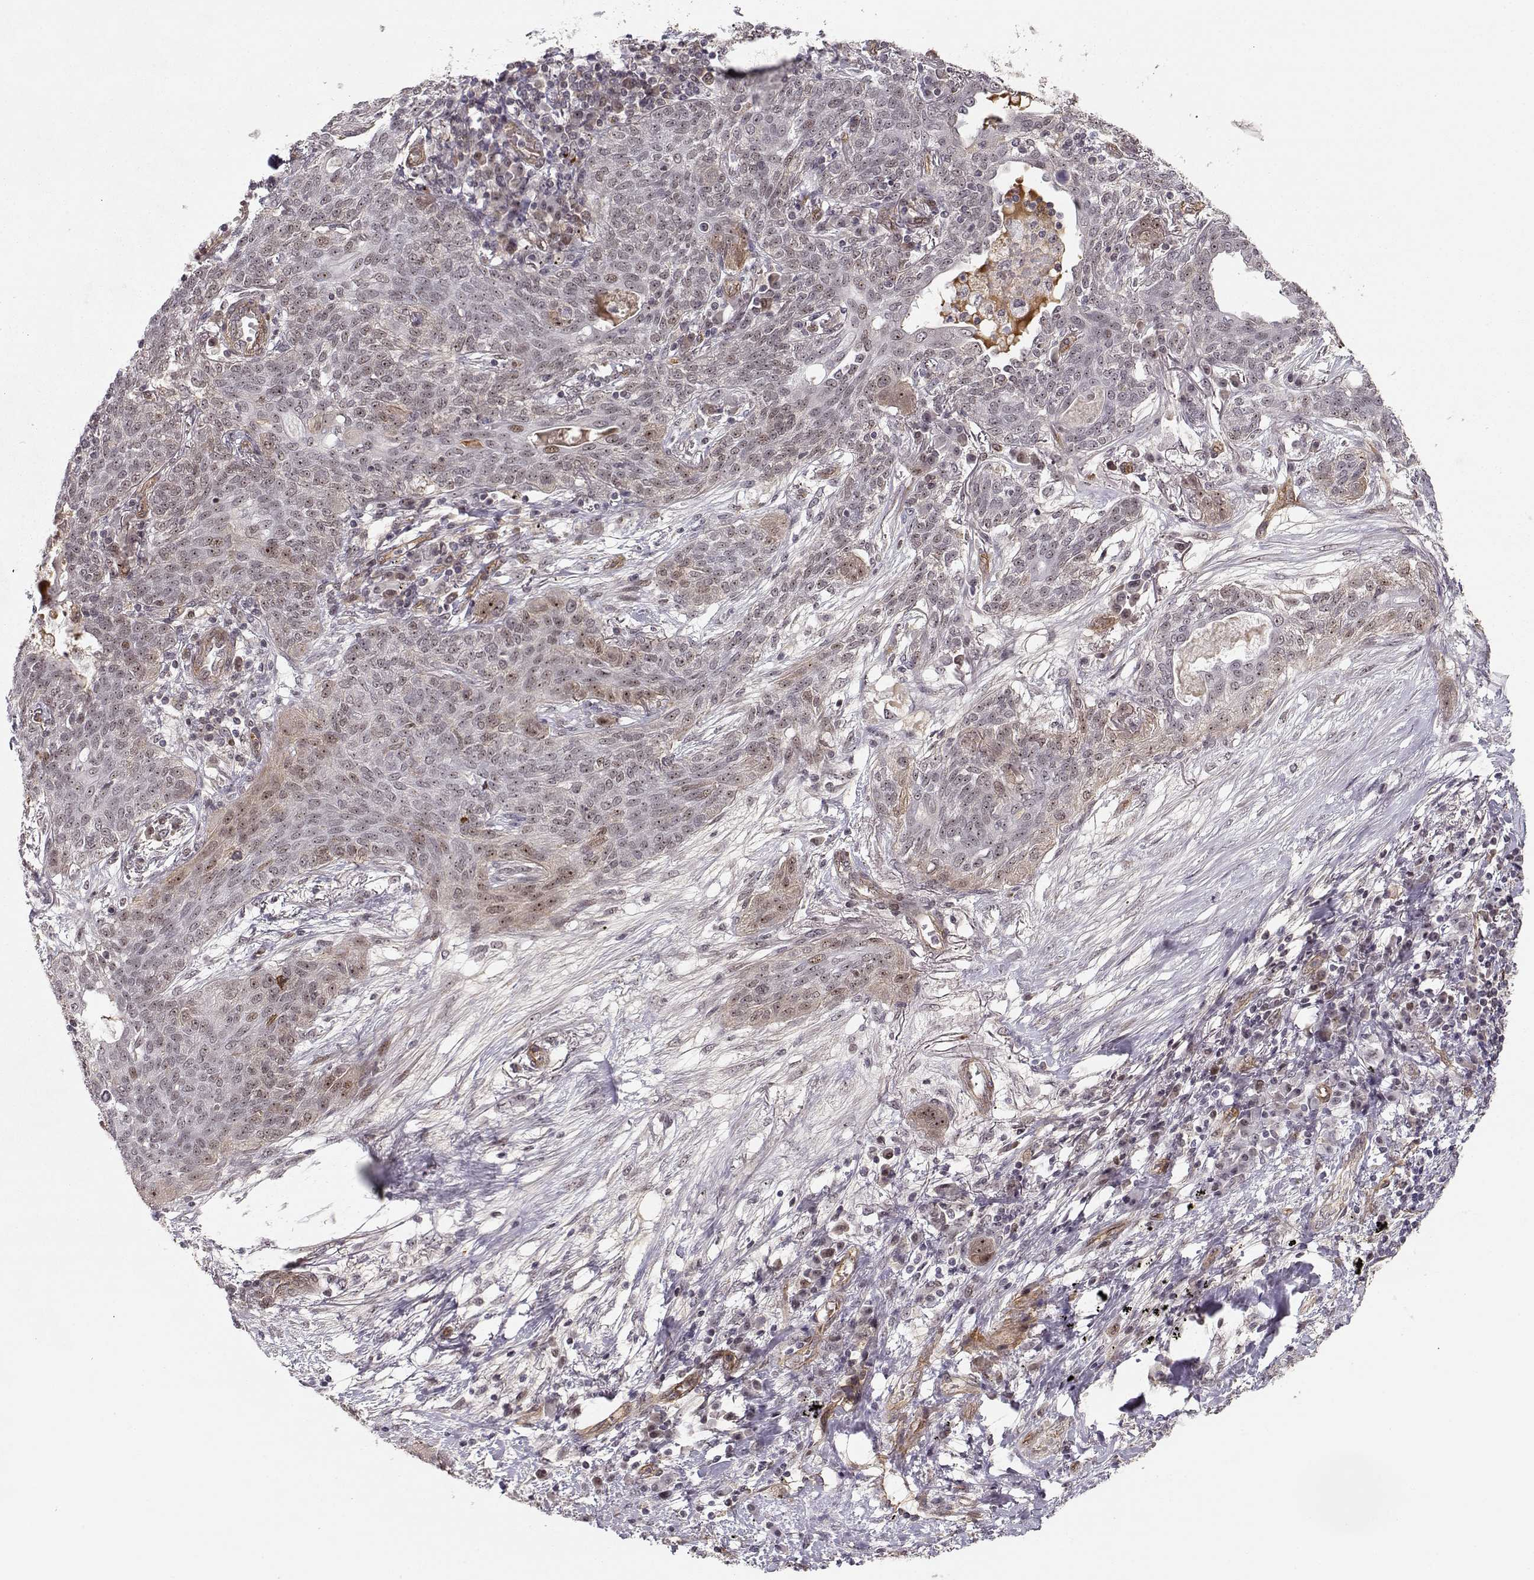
{"staining": {"intensity": "moderate", "quantity": "<25%", "location": "nuclear"}, "tissue": "lung cancer", "cell_type": "Tumor cells", "image_type": "cancer", "snomed": [{"axis": "morphology", "description": "Squamous cell carcinoma, NOS"}, {"axis": "topography", "description": "Lung"}], "caption": "A histopathology image of lung squamous cell carcinoma stained for a protein exhibits moderate nuclear brown staining in tumor cells.", "gene": "CIR1", "patient": {"sex": "female", "age": 70}}